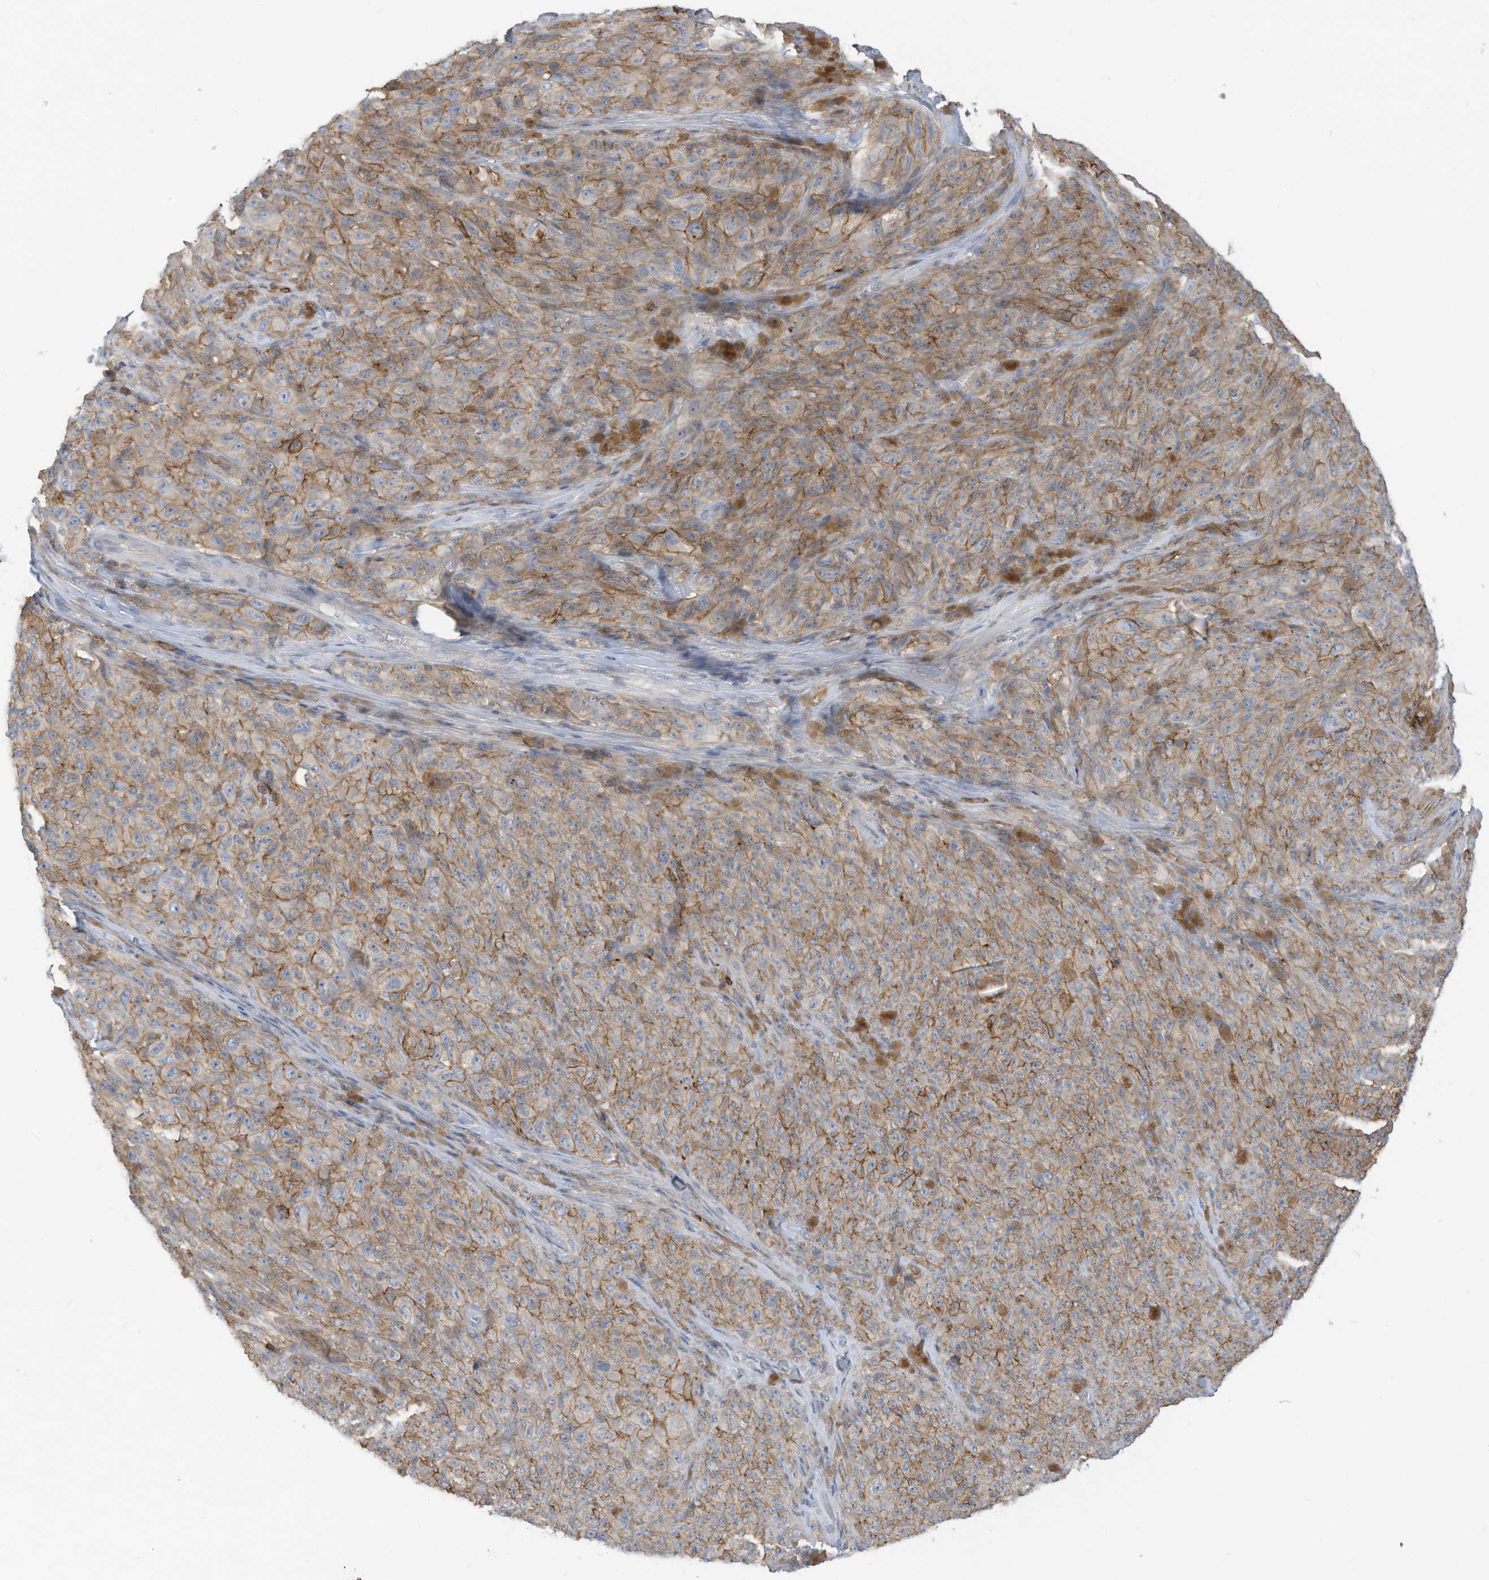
{"staining": {"intensity": "moderate", "quantity": ">75%", "location": "cytoplasmic/membranous"}, "tissue": "melanoma", "cell_type": "Tumor cells", "image_type": "cancer", "snomed": [{"axis": "morphology", "description": "Malignant melanoma, NOS"}, {"axis": "topography", "description": "Skin"}], "caption": "Tumor cells display medium levels of moderate cytoplasmic/membranous expression in approximately >75% of cells in malignant melanoma. The staining is performed using DAB brown chromogen to label protein expression. The nuclei are counter-stained blue using hematoxylin.", "gene": "SLC1A5", "patient": {"sex": "female", "age": 82}}